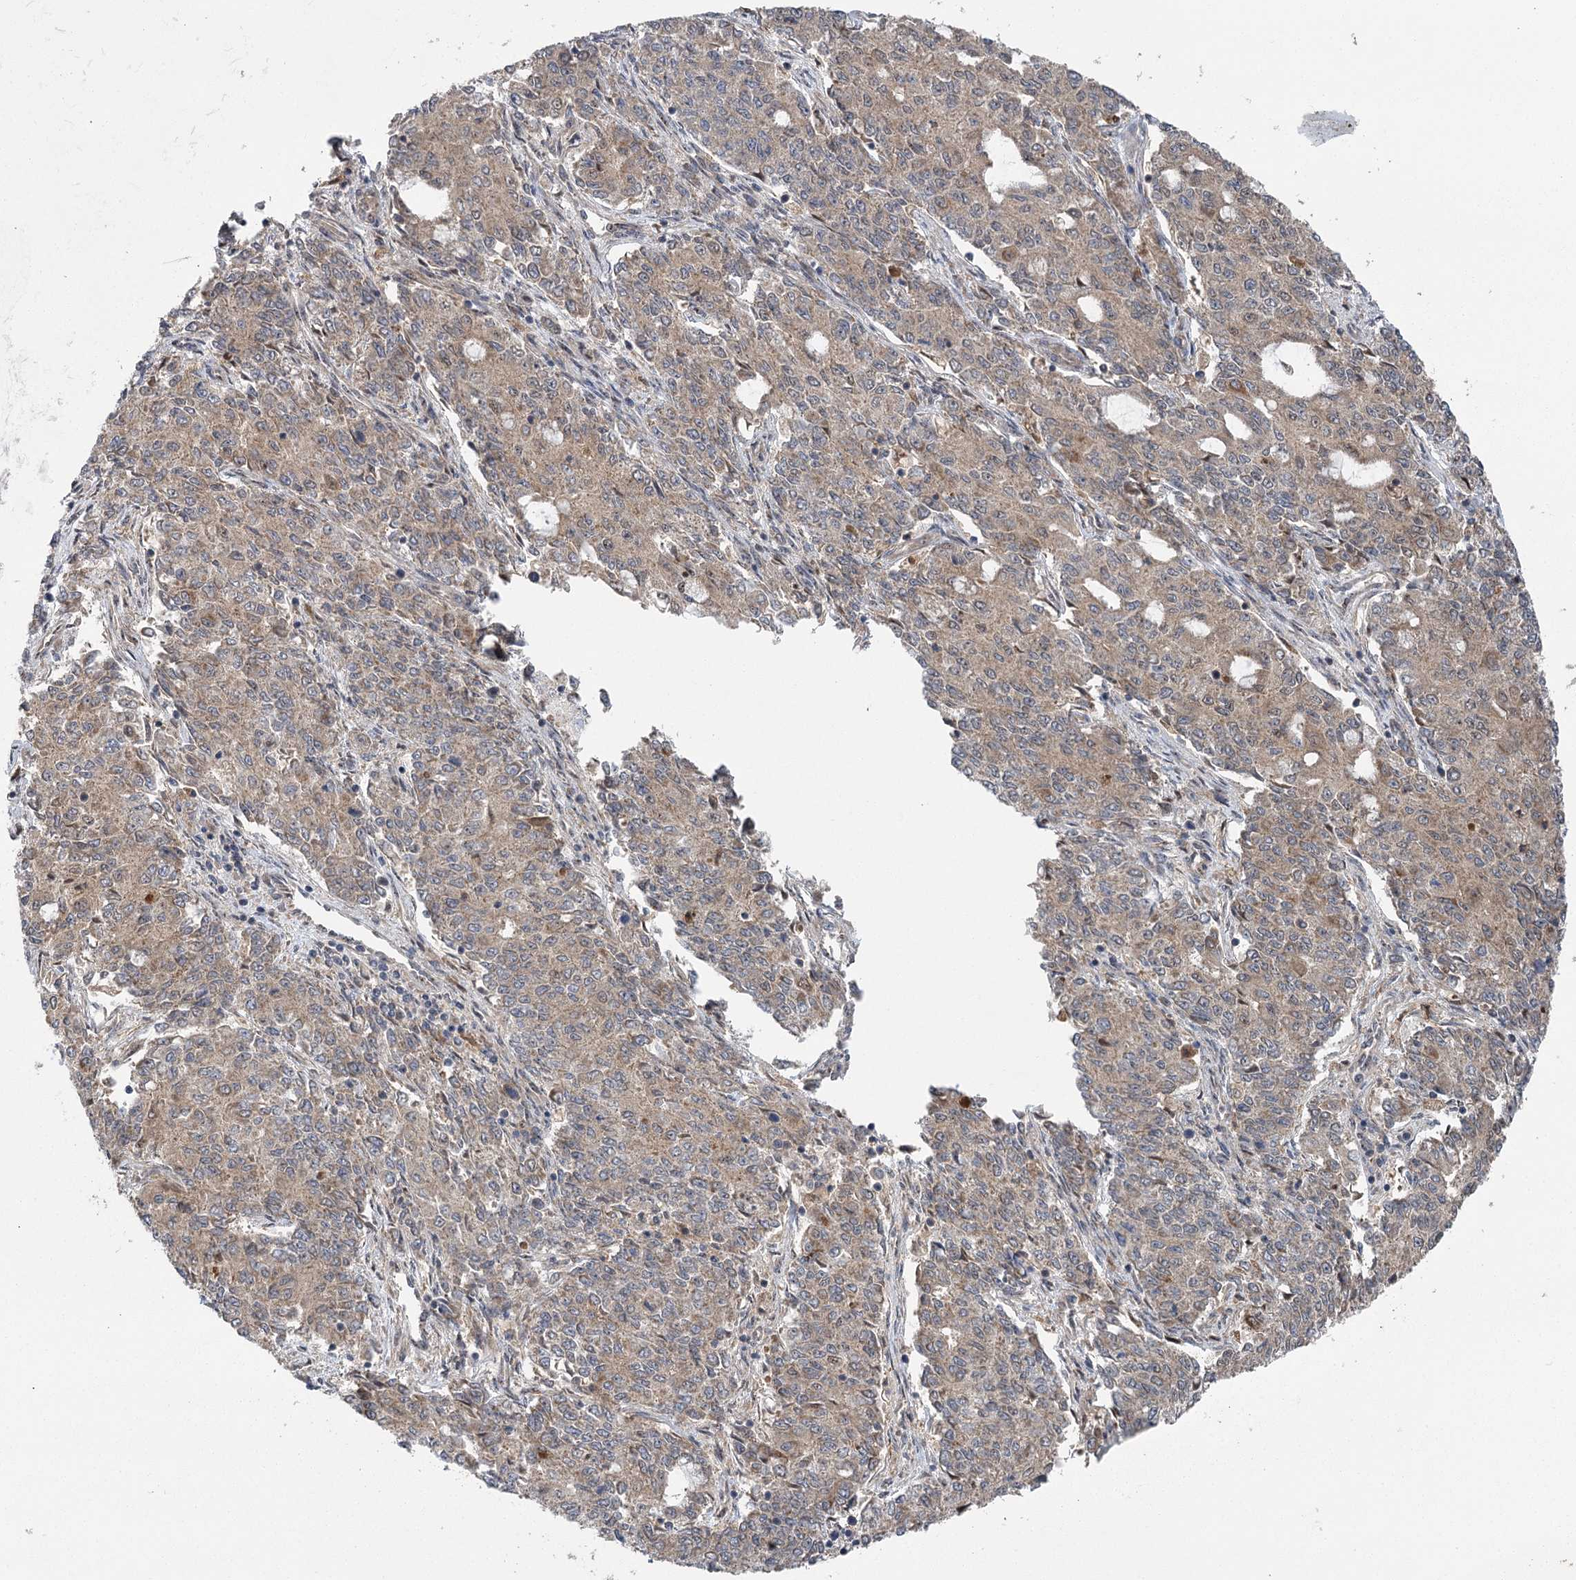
{"staining": {"intensity": "weak", "quantity": ">75%", "location": "cytoplasmic/membranous"}, "tissue": "endometrial cancer", "cell_type": "Tumor cells", "image_type": "cancer", "snomed": [{"axis": "morphology", "description": "Adenocarcinoma, NOS"}, {"axis": "topography", "description": "Endometrium"}], "caption": "A high-resolution micrograph shows IHC staining of endometrial cancer, which displays weak cytoplasmic/membranous expression in approximately >75% of tumor cells.", "gene": "C12orf4", "patient": {"sex": "female", "age": 50}}